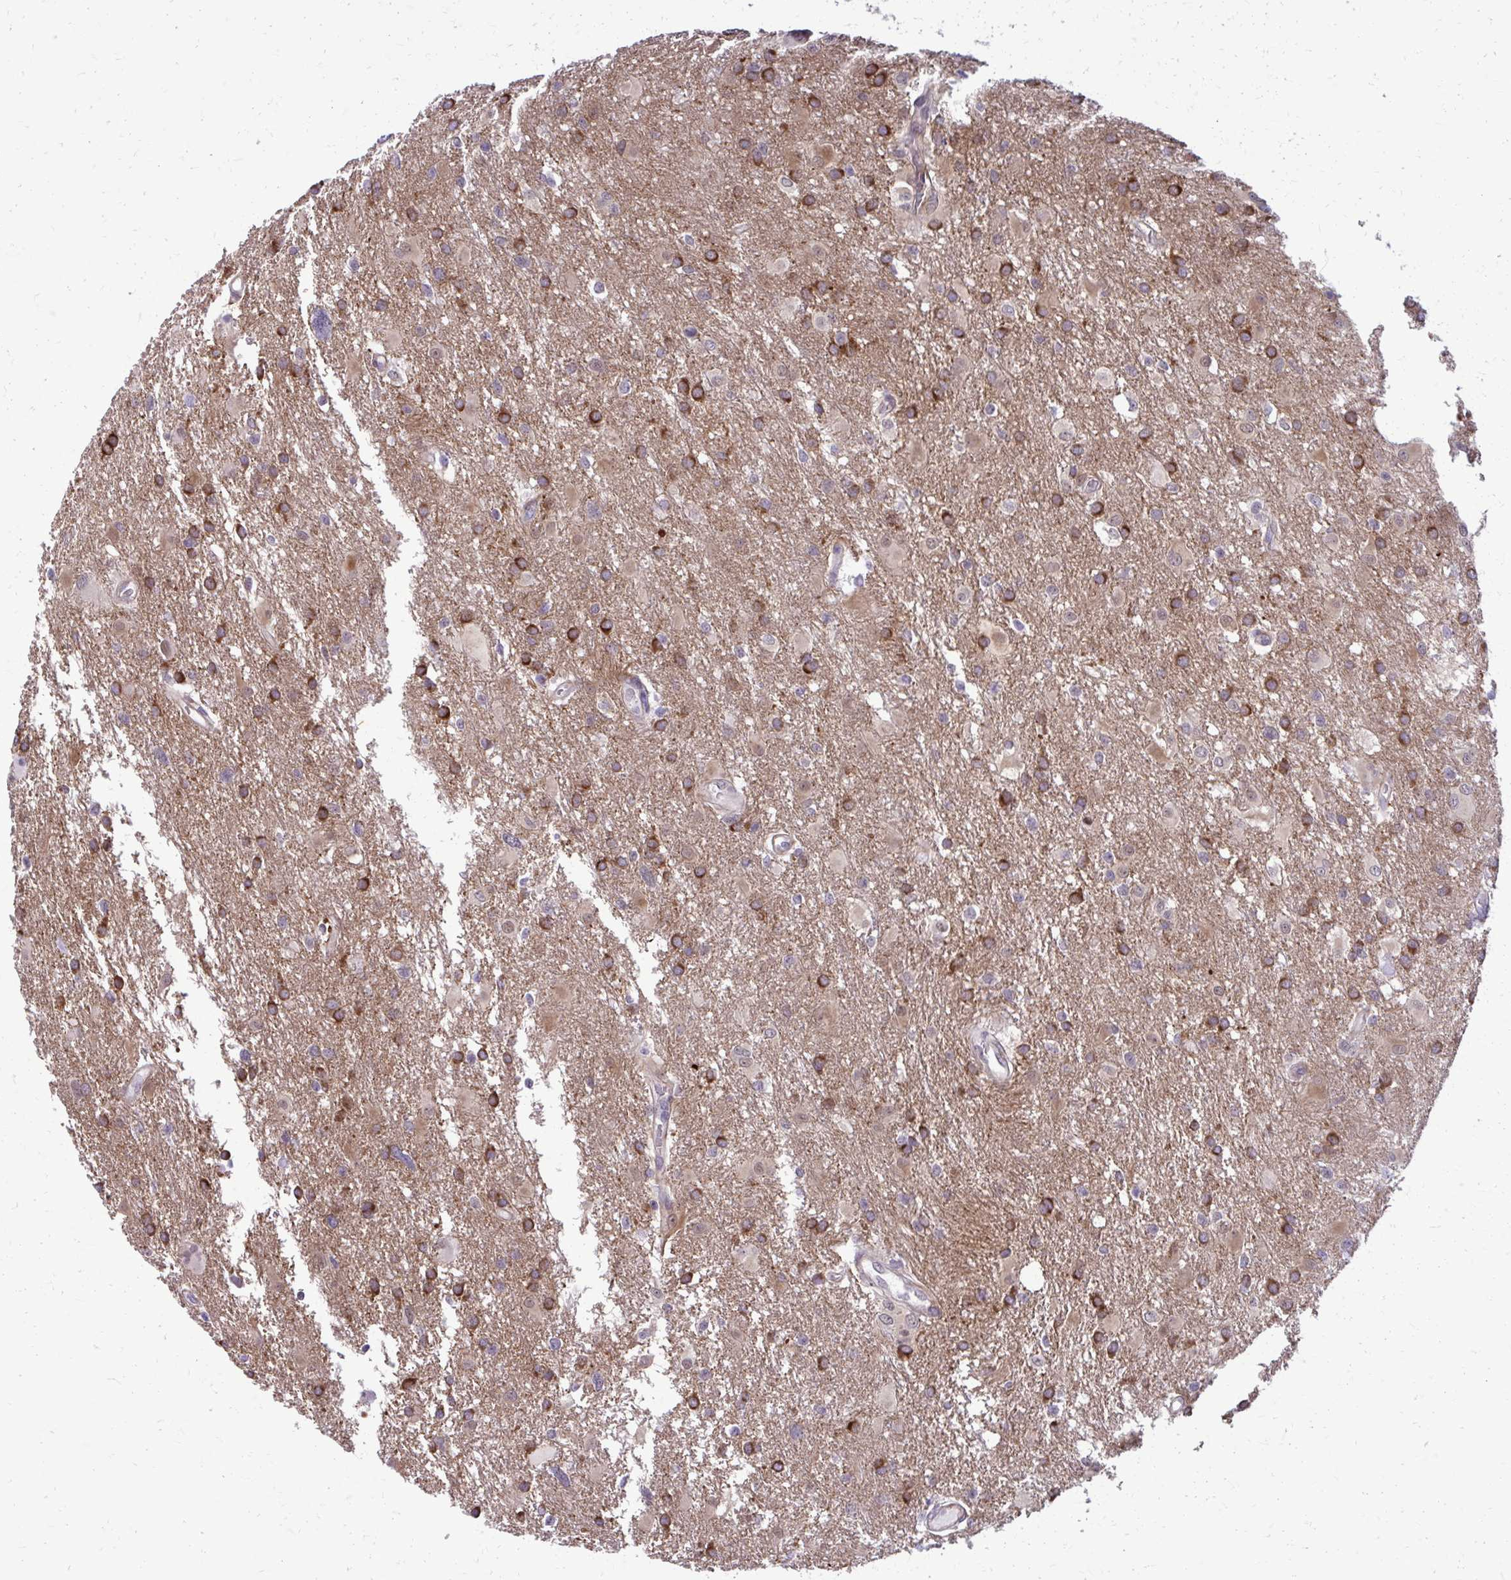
{"staining": {"intensity": "strong", "quantity": "25%-75%", "location": "cytoplasmic/membranous"}, "tissue": "glioma", "cell_type": "Tumor cells", "image_type": "cancer", "snomed": [{"axis": "morphology", "description": "Glioma, malignant, High grade"}, {"axis": "topography", "description": "Brain"}], "caption": "High-magnification brightfield microscopy of glioma stained with DAB (brown) and counterstained with hematoxylin (blue). tumor cells exhibit strong cytoplasmic/membranous staining is identified in about25%-75% of cells.", "gene": "NUMBL", "patient": {"sex": "male", "age": 53}}